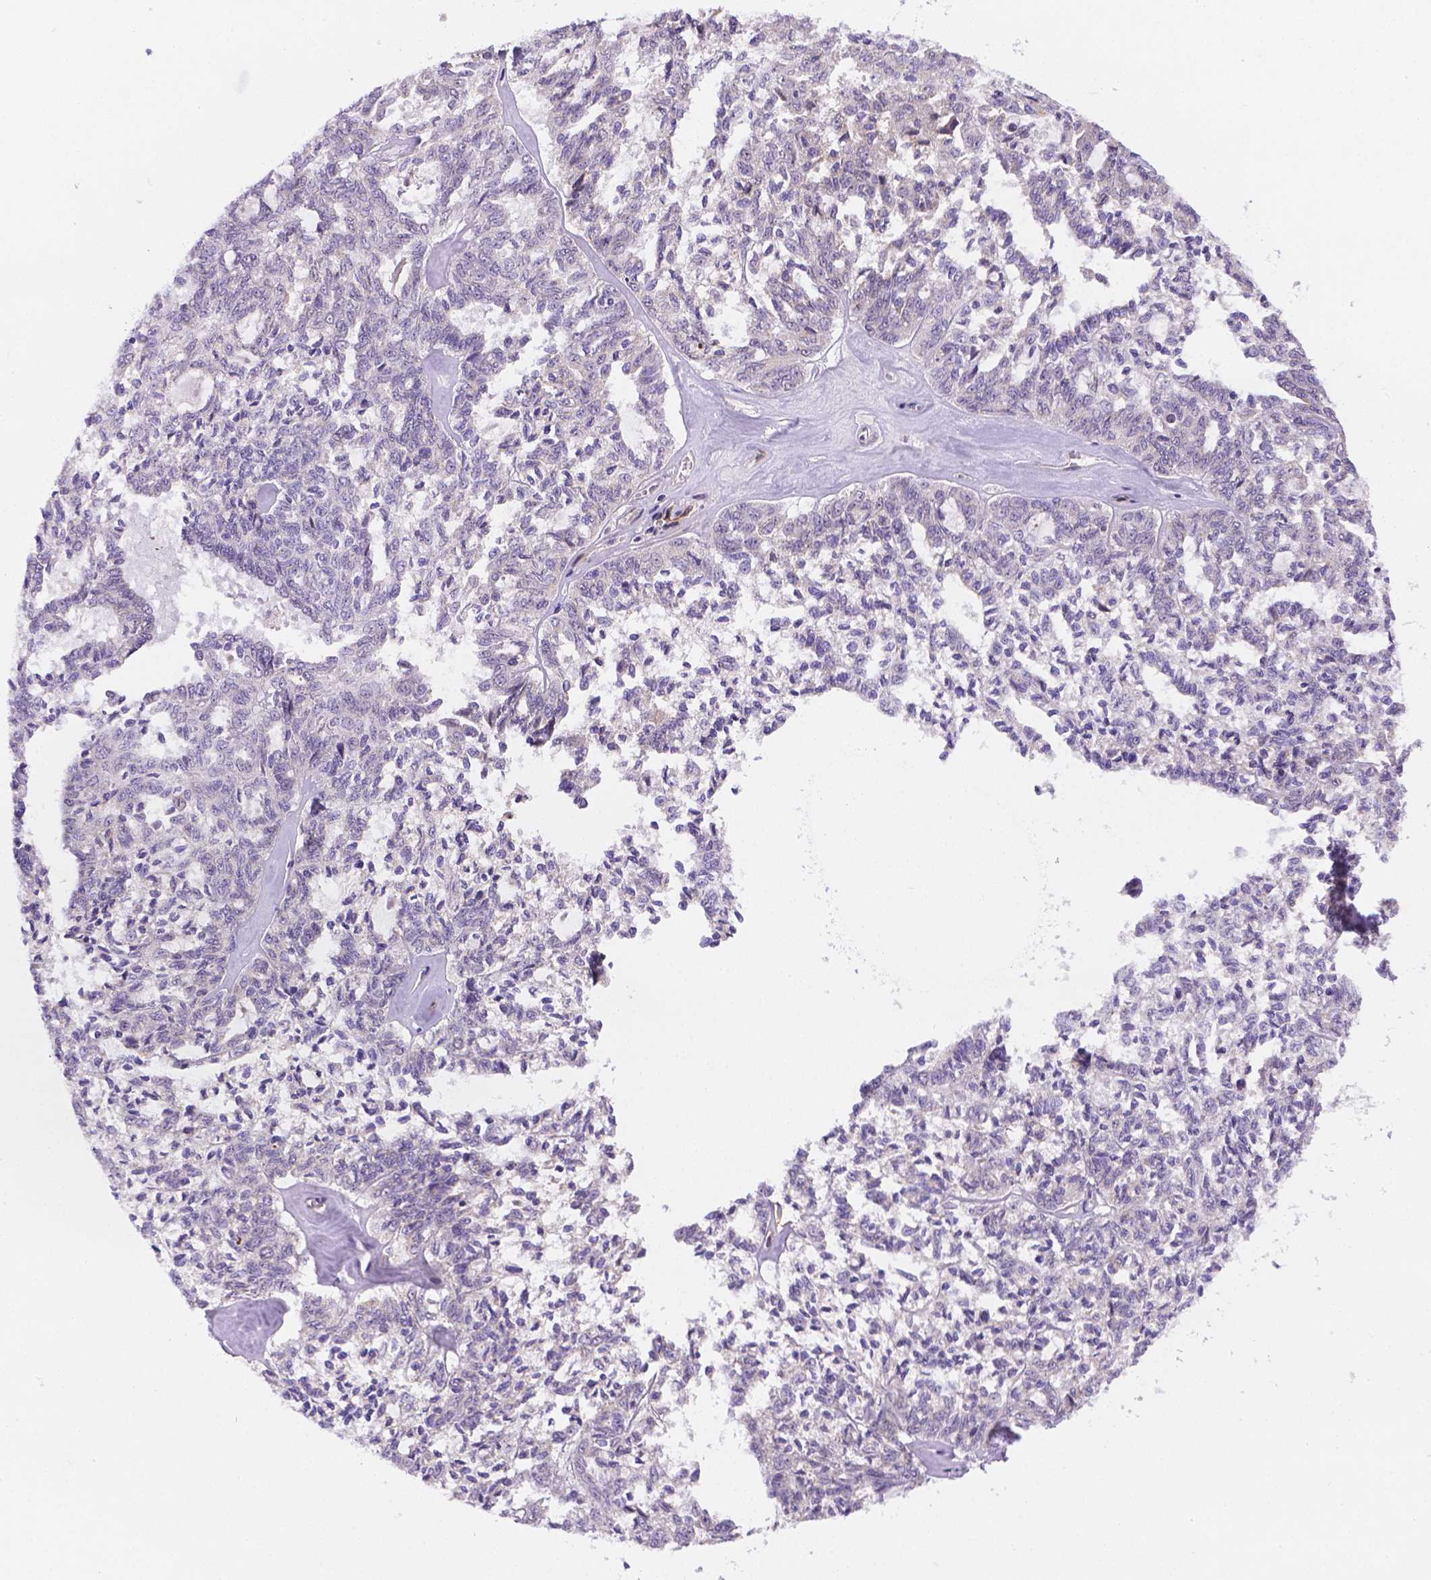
{"staining": {"intensity": "negative", "quantity": "none", "location": "none"}, "tissue": "ovarian cancer", "cell_type": "Tumor cells", "image_type": "cancer", "snomed": [{"axis": "morphology", "description": "Cystadenocarcinoma, serous, NOS"}, {"axis": "topography", "description": "Ovary"}], "caption": "Protein analysis of ovarian cancer (serous cystadenocarcinoma) exhibits no significant positivity in tumor cells.", "gene": "CYYR1", "patient": {"sex": "female", "age": 71}}